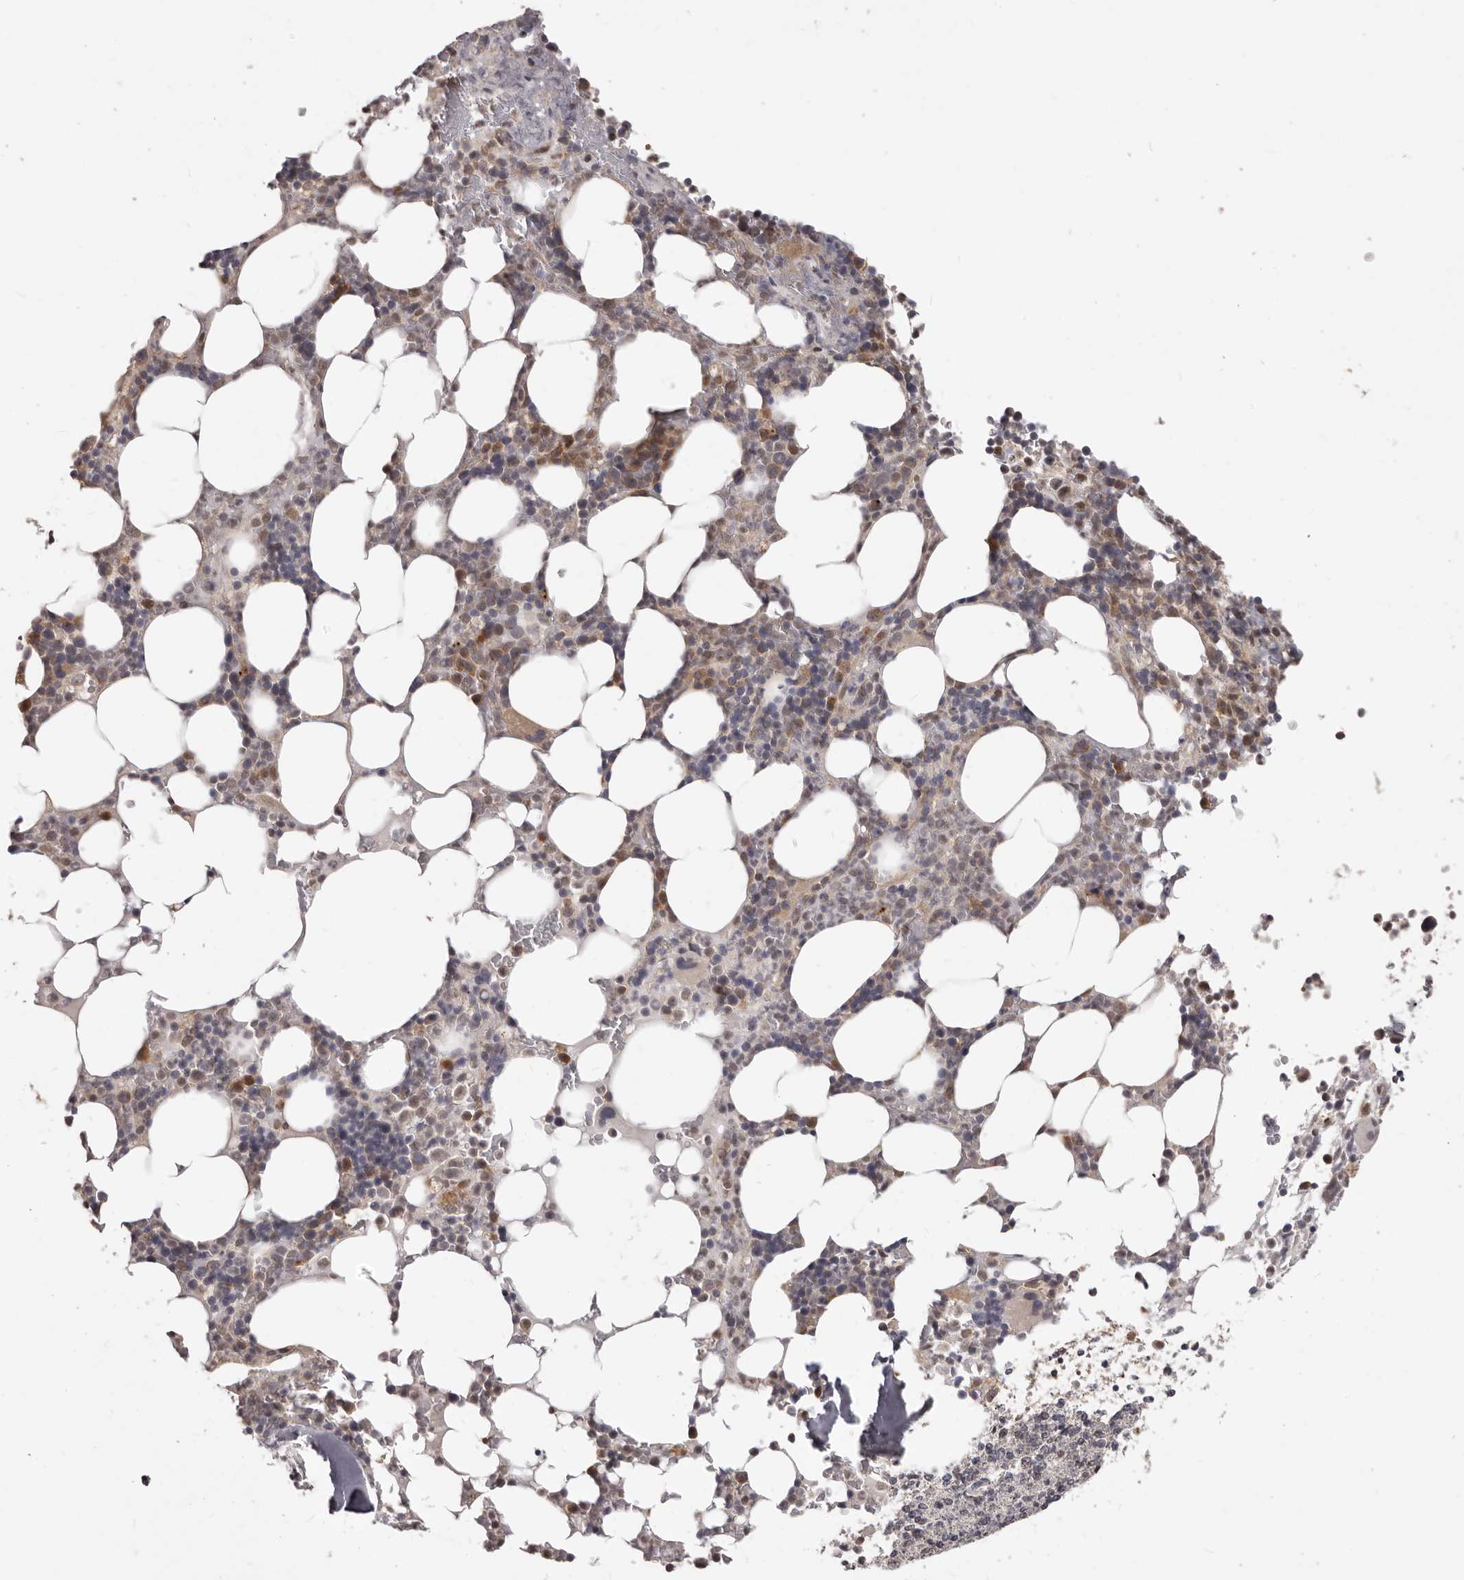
{"staining": {"intensity": "weak", "quantity": ">75%", "location": "cytoplasmic/membranous"}, "tissue": "bone marrow", "cell_type": "Hematopoietic cells", "image_type": "normal", "snomed": [{"axis": "morphology", "description": "Normal tissue, NOS"}, {"axis": "topography", "description": "Bone marrow"}], "caption": "IHC staining of normal bone marrow, which displays low levels of weak cytoplasmic/membranous staining in approximately >75% of hematopoietic cells indicating weak cytoplasmic/membranous protein positivity. The staining was performed using DAB (brown) for protein detection and nuclei were counterstained in hematoxylin (blue).", "gene": "MTO1", "patient": {"sex": "male", "age": 58}}